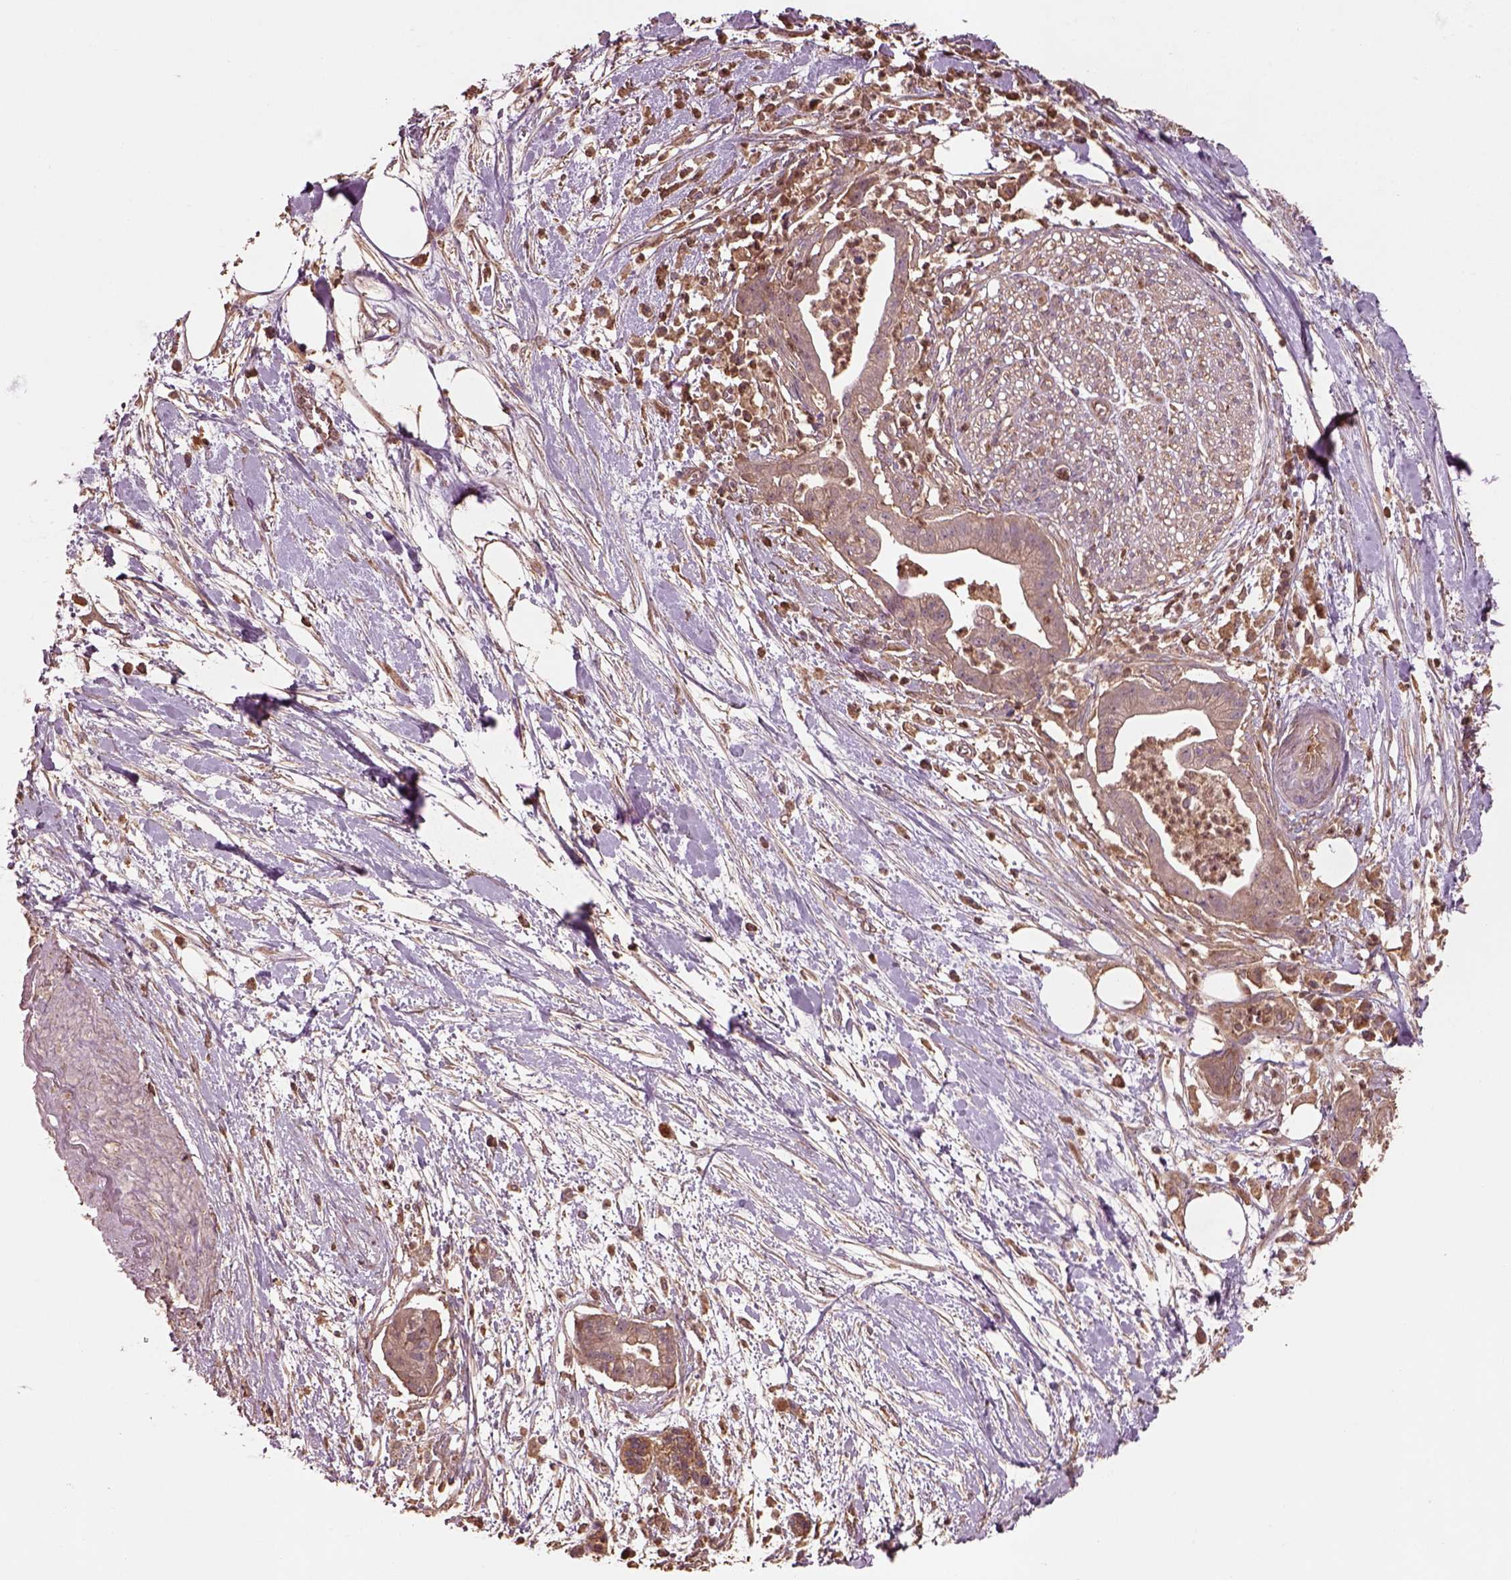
{"staining": {"intensity": "weak", "quantity": ">75%", "location": "cytoplasmic/membranous"}, "tissue": "pancreatic cancer", "cell_type": "Tumor cells", "image_type": "cancer", "snomed": [{"axis": "morphology", "description": "Normal tissue, NOS"}, {"axis": "morphology", "description": "Adenocarcinoma, NOS"}, {"axis": "topography", "description": "Lymph node"}, {"axis": "topography", "description": "Pancreas"}], "caption": "About >75% of tumor cells in human pancreatic cancer (adenocarcinoma) exhibit weak cytoplasmic/membranous protein positivity as visualized by brown immunohistochemical staining.", "gene": "TRADD", "patient": {"sex": "female", "age": 58}}